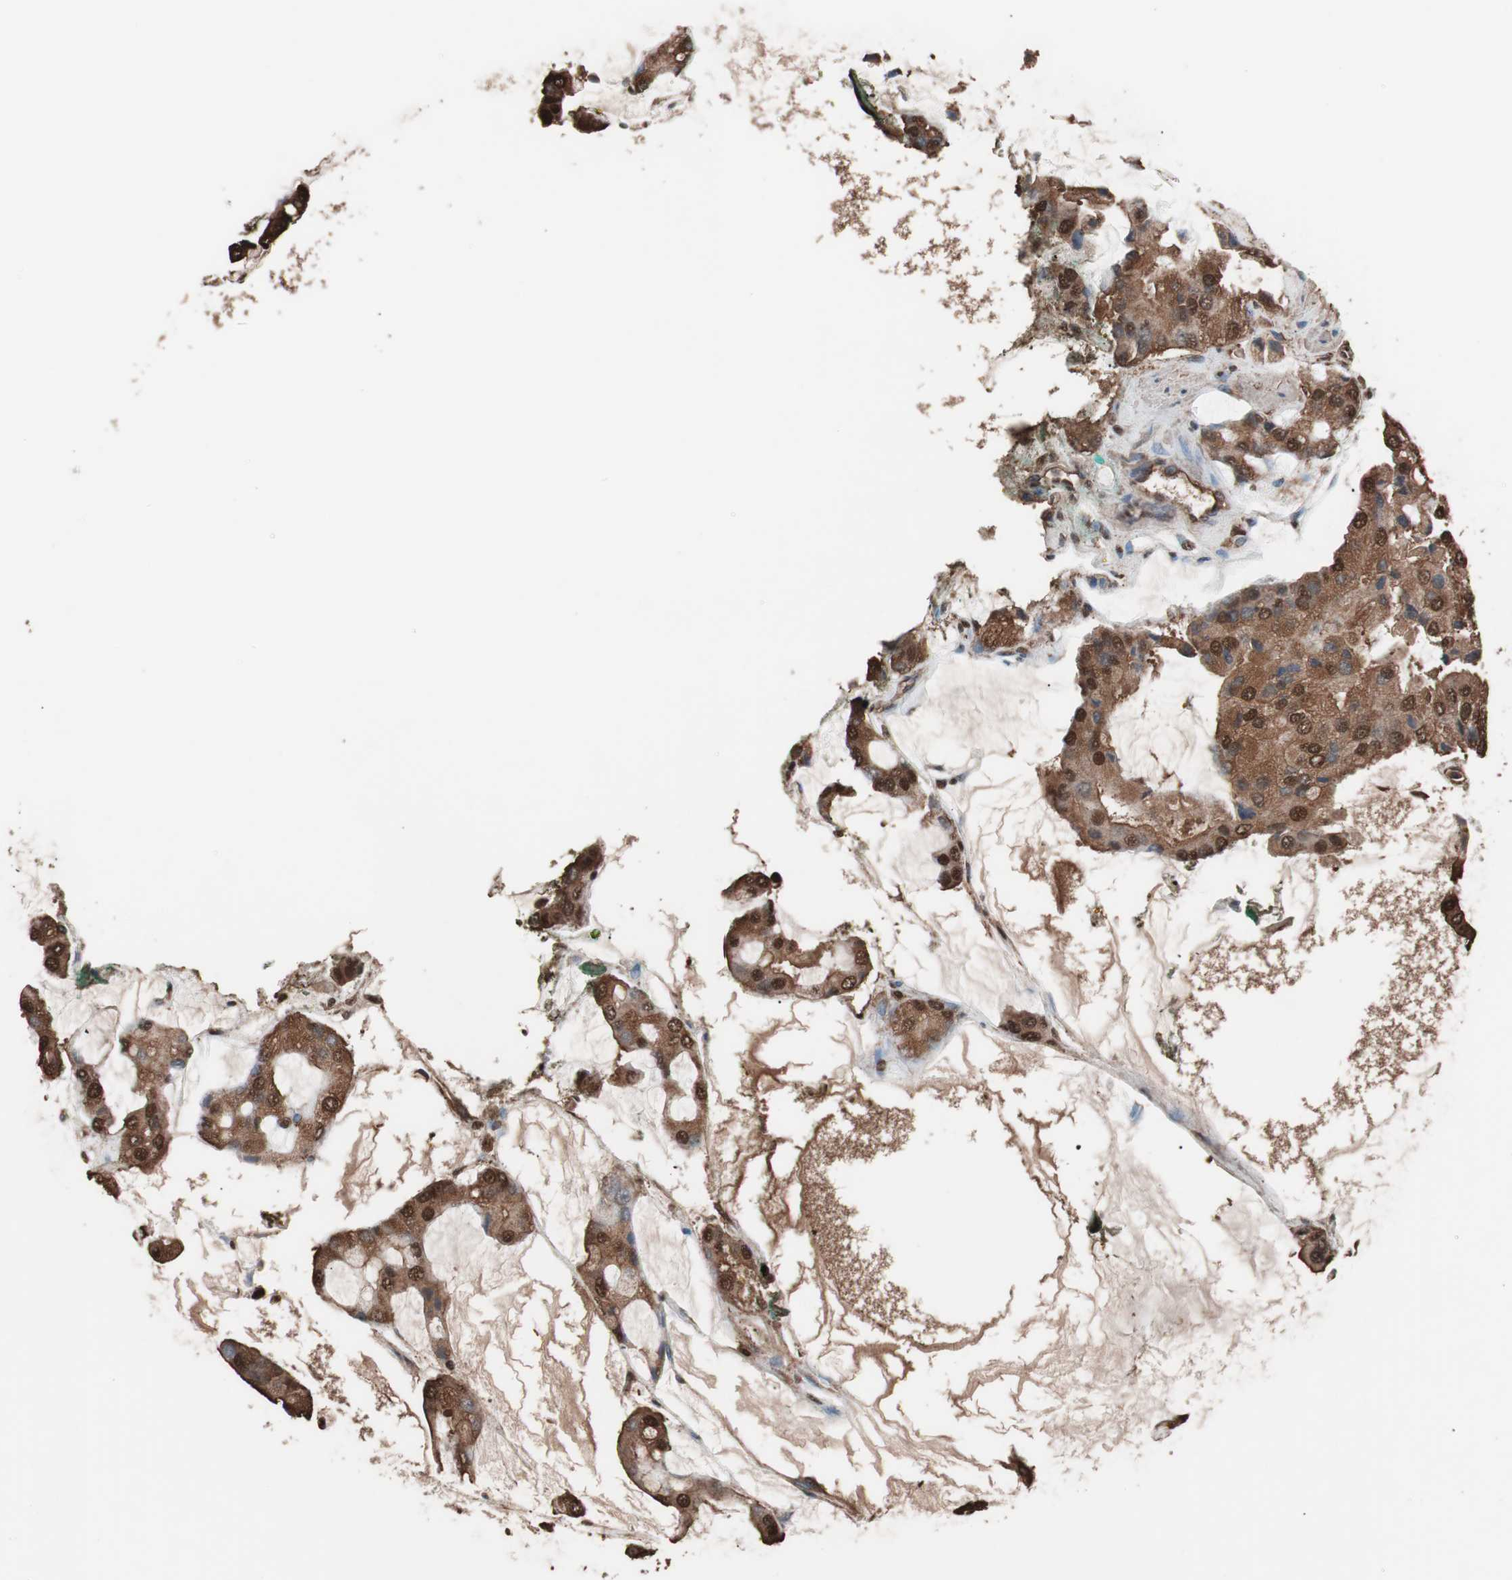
{"staining": {"intensity": "strong", "quantity": ">75%", "location": "cytoplasmic/membranous,nuclear"}, "tissue": "prostate cancer", "cell_type": "Tumor cells", "image_type": "cancer", "snomed": [{"axis": "morphology", "description": "Adenocarcinoma, High grade"}, {"axis": "topography", "description": "Prostate"}], "caption": "IHC (DAB (3,3'-diaminobenzidine)) staining of human high-grade adenocarcinoma (prostate) displays strong cytoplasmic/membranous and nuclear protein positivity in approximately >75% of tumor cells.", "gene": "CALM2", "patient": {"sex": "male", "age": 67}}